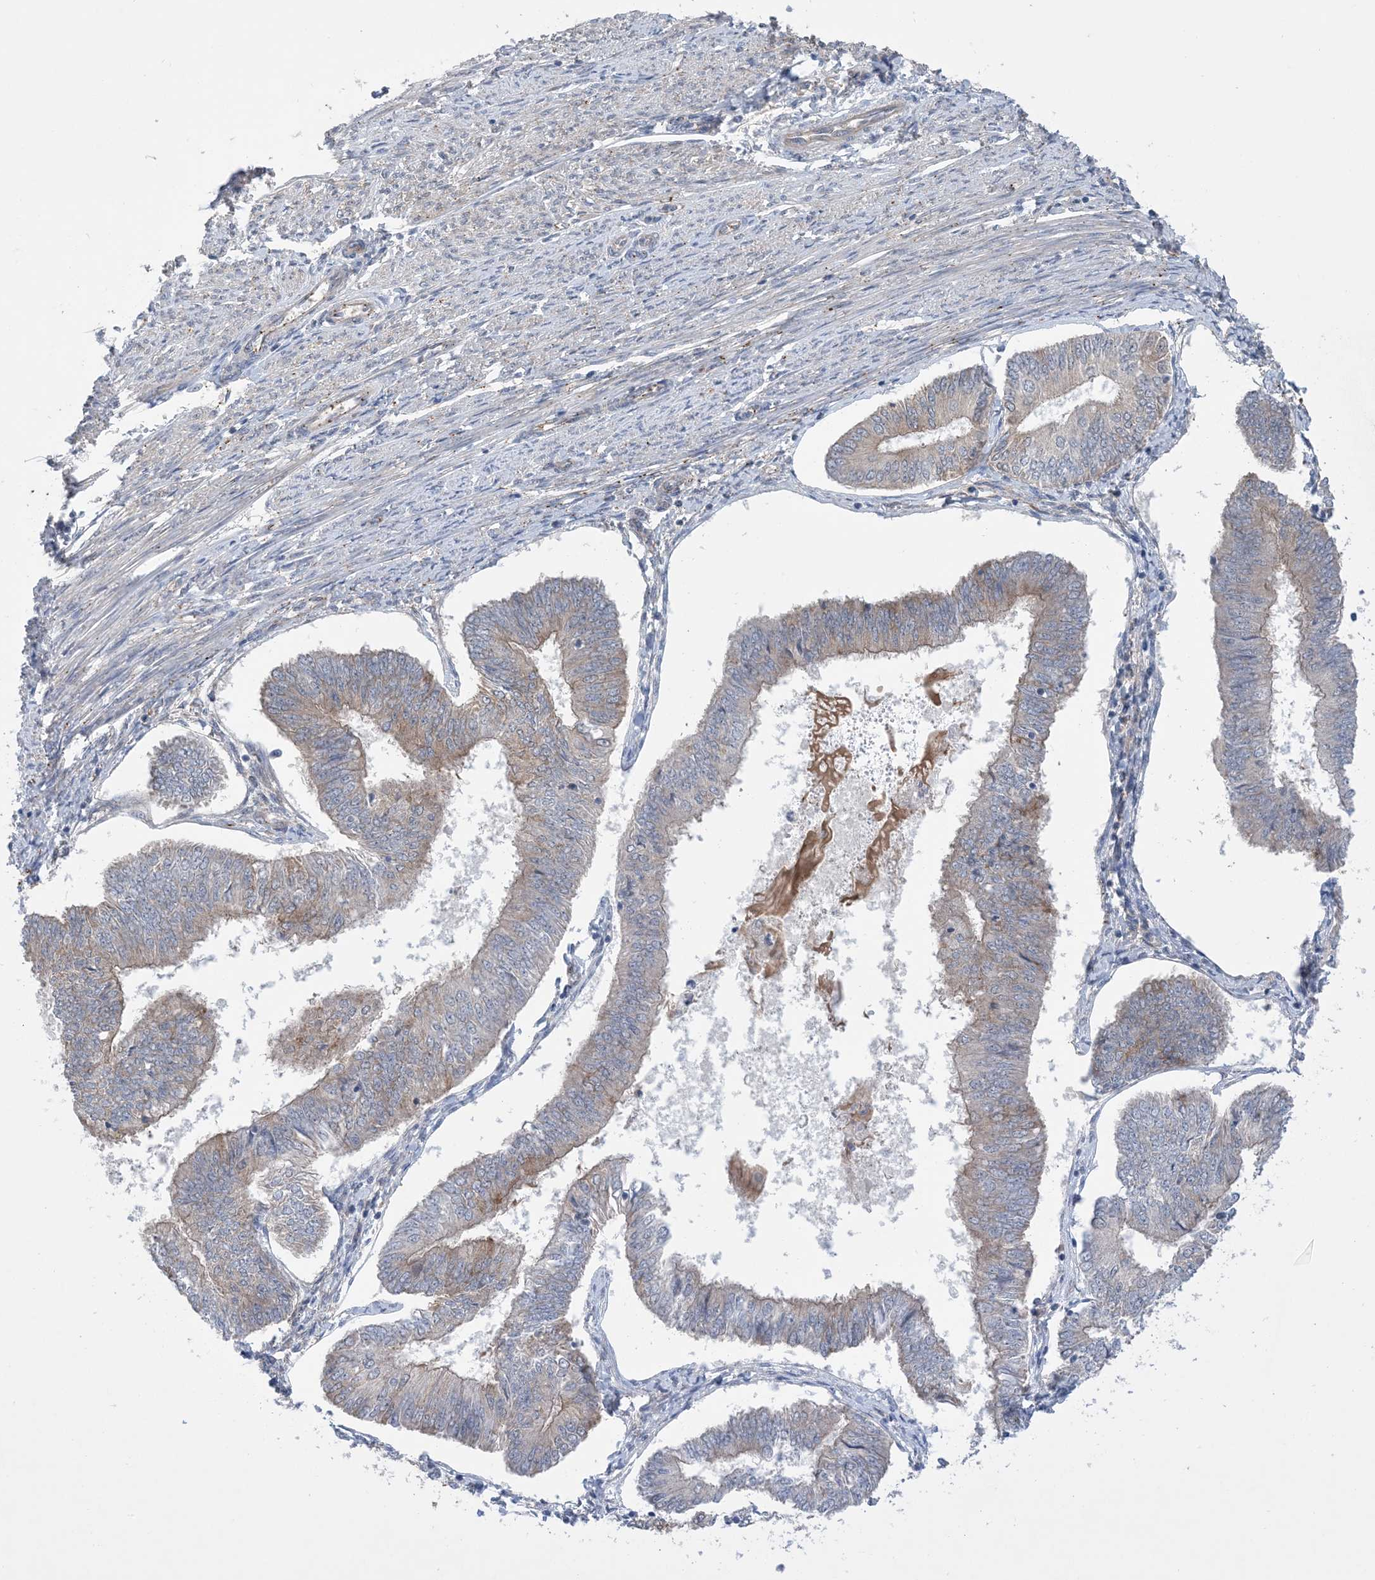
{"staining": {"intensity": "weak", "quantity": "<25%", "location": "cytoplasmic/membranous"}, "tissue": "endometrial cancer", "cell_type": "Tumor cells", "image_type": "cancer", "snomed": [{"axis": "morphology", "description": "Adenocarcinoma, NOS"}, {"axis": "topography", "description": "Endometrium"}], "caption": "This is an immunohistochemistry photomicrograph of human adenocarcinoma (endometrial). There is no staining in tumor cells.", "gene": "EHBP1", "patient": {"sex": "female", "age": 58}}